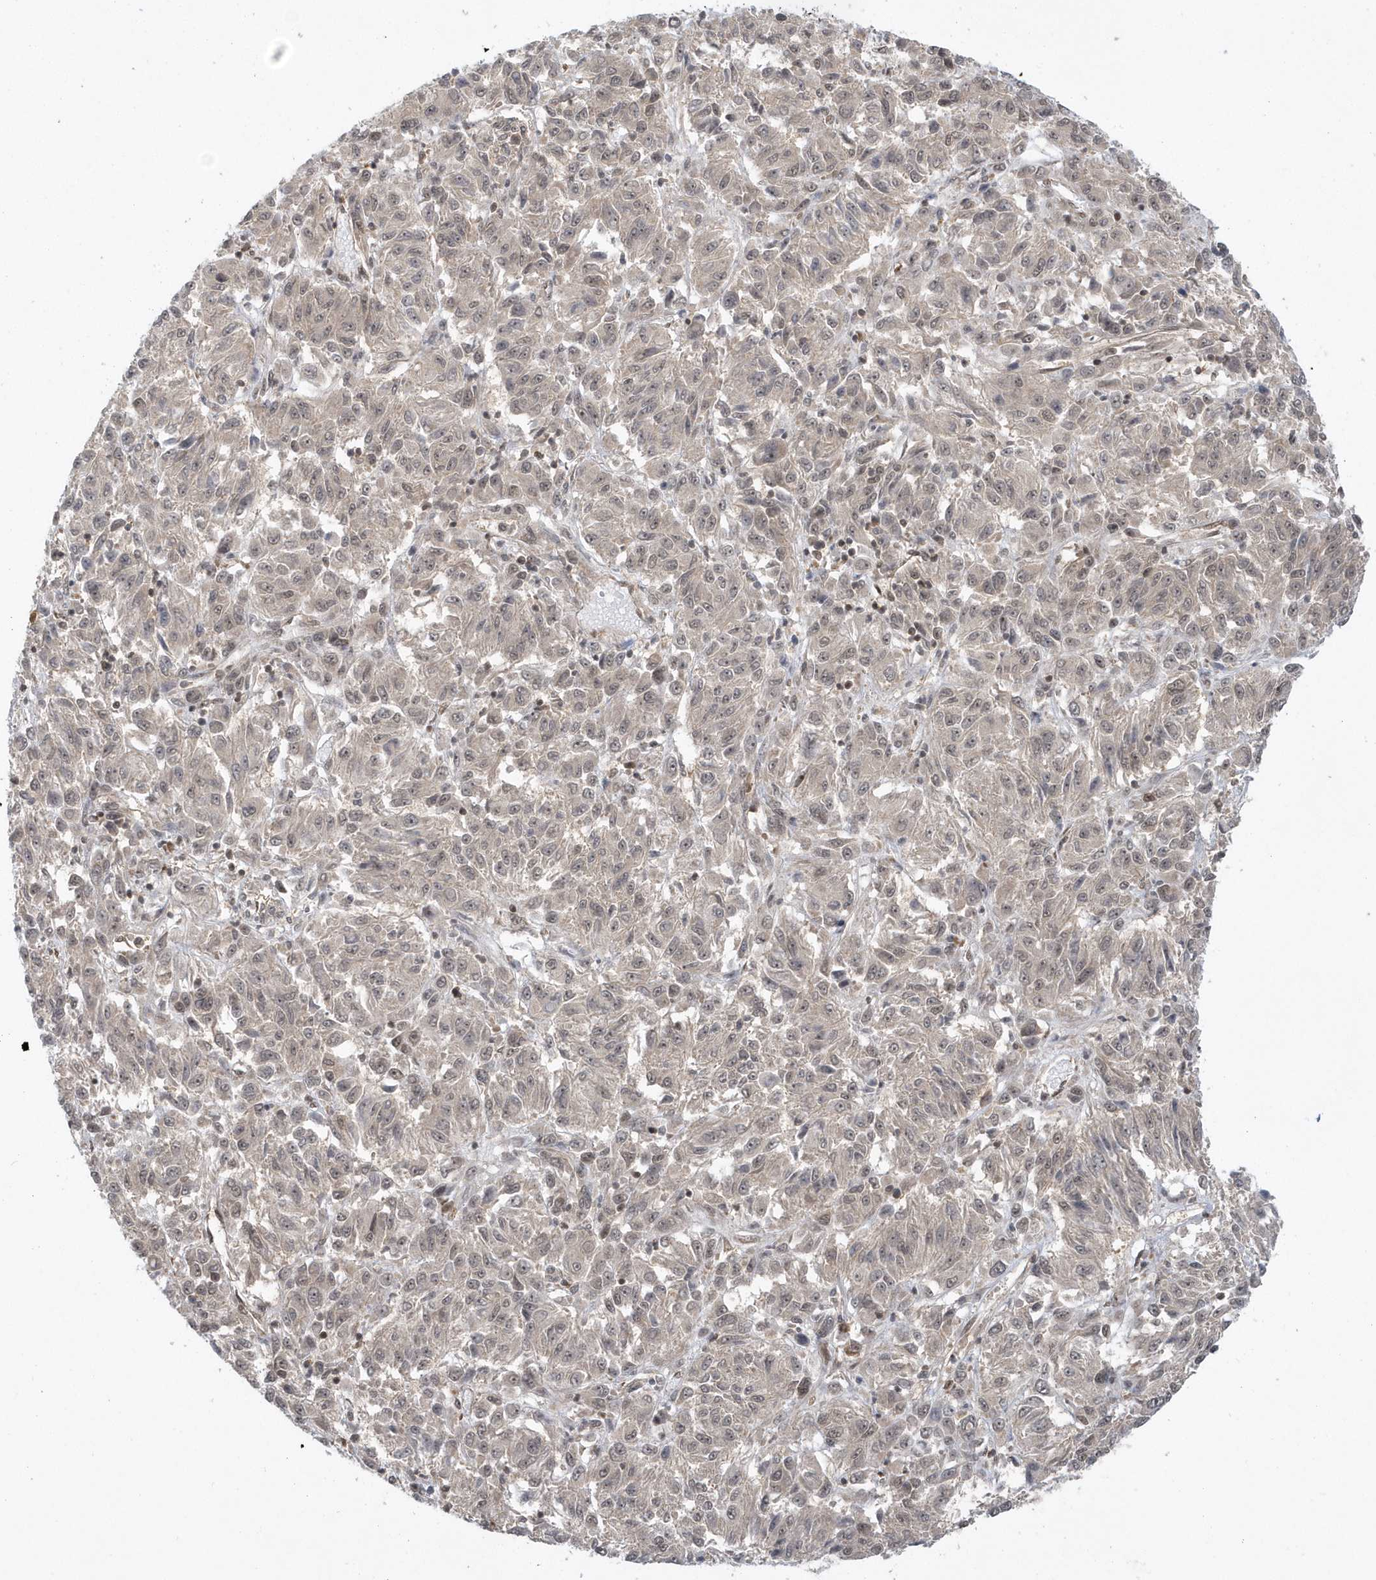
{"staining": {"intensity": "weak", "quantity": "25%-75%", "location": "nuclear"}, "tissue": "melanoma", "cell_type": "Tumor cells", "image_type": "cancer", "snomed": [{"axis": "morphology", "description": "Malignant melanoma, Metastatic site"}, {"axis": "topography", "description": "Lung"}], "caption": "This is an image of immunohistochemistry staining of malignant melanoma (metastatic site), which shows weak positivity in the nuclear of tumor cells.", "gene": "SEPHS1", "patient": {"sex": "male", "age": 64}}